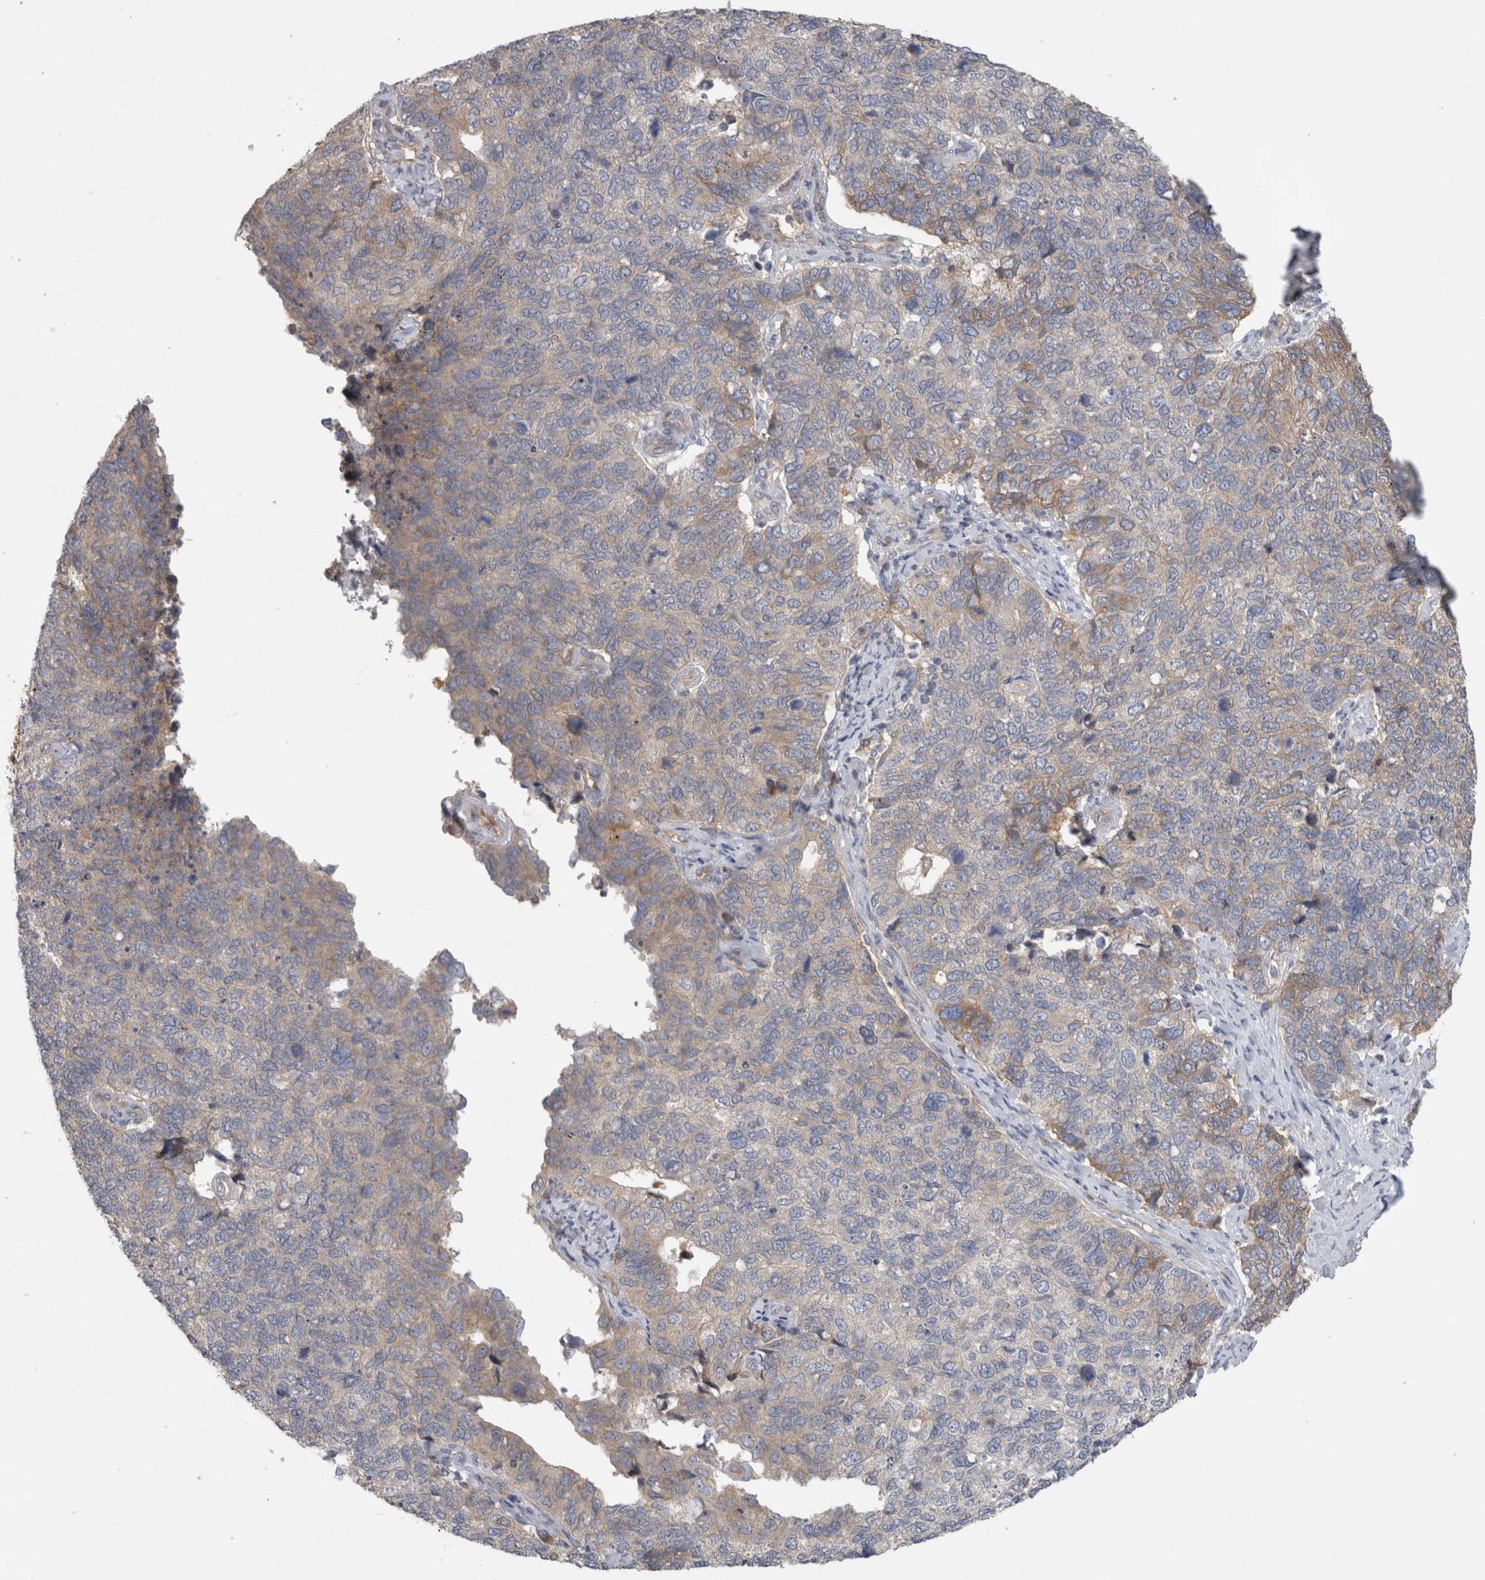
{"staining": {"intensity": "weak", "quantity": "<25%", "location": "cytoplasmic/membranous"}, "tissue": "cervical cancer", "cell_type": "Tumor cells", "image_type": "cancer", "snomed": [{"axis": "morphology", "description": "Squamous cell carcinoma, NOS"}, {"axis": "topography", "description": "Cervix"}], "caption": "Immunohistochemistry photomicrograph of cervical cancer (squamous cell carcinoma) stained for a protein (brown), which demonstrates no positivity in tumor cells. Nuclei are stained in blue.", "gene": "TBCE", "patient": {"sex": "female", "age": 63}}